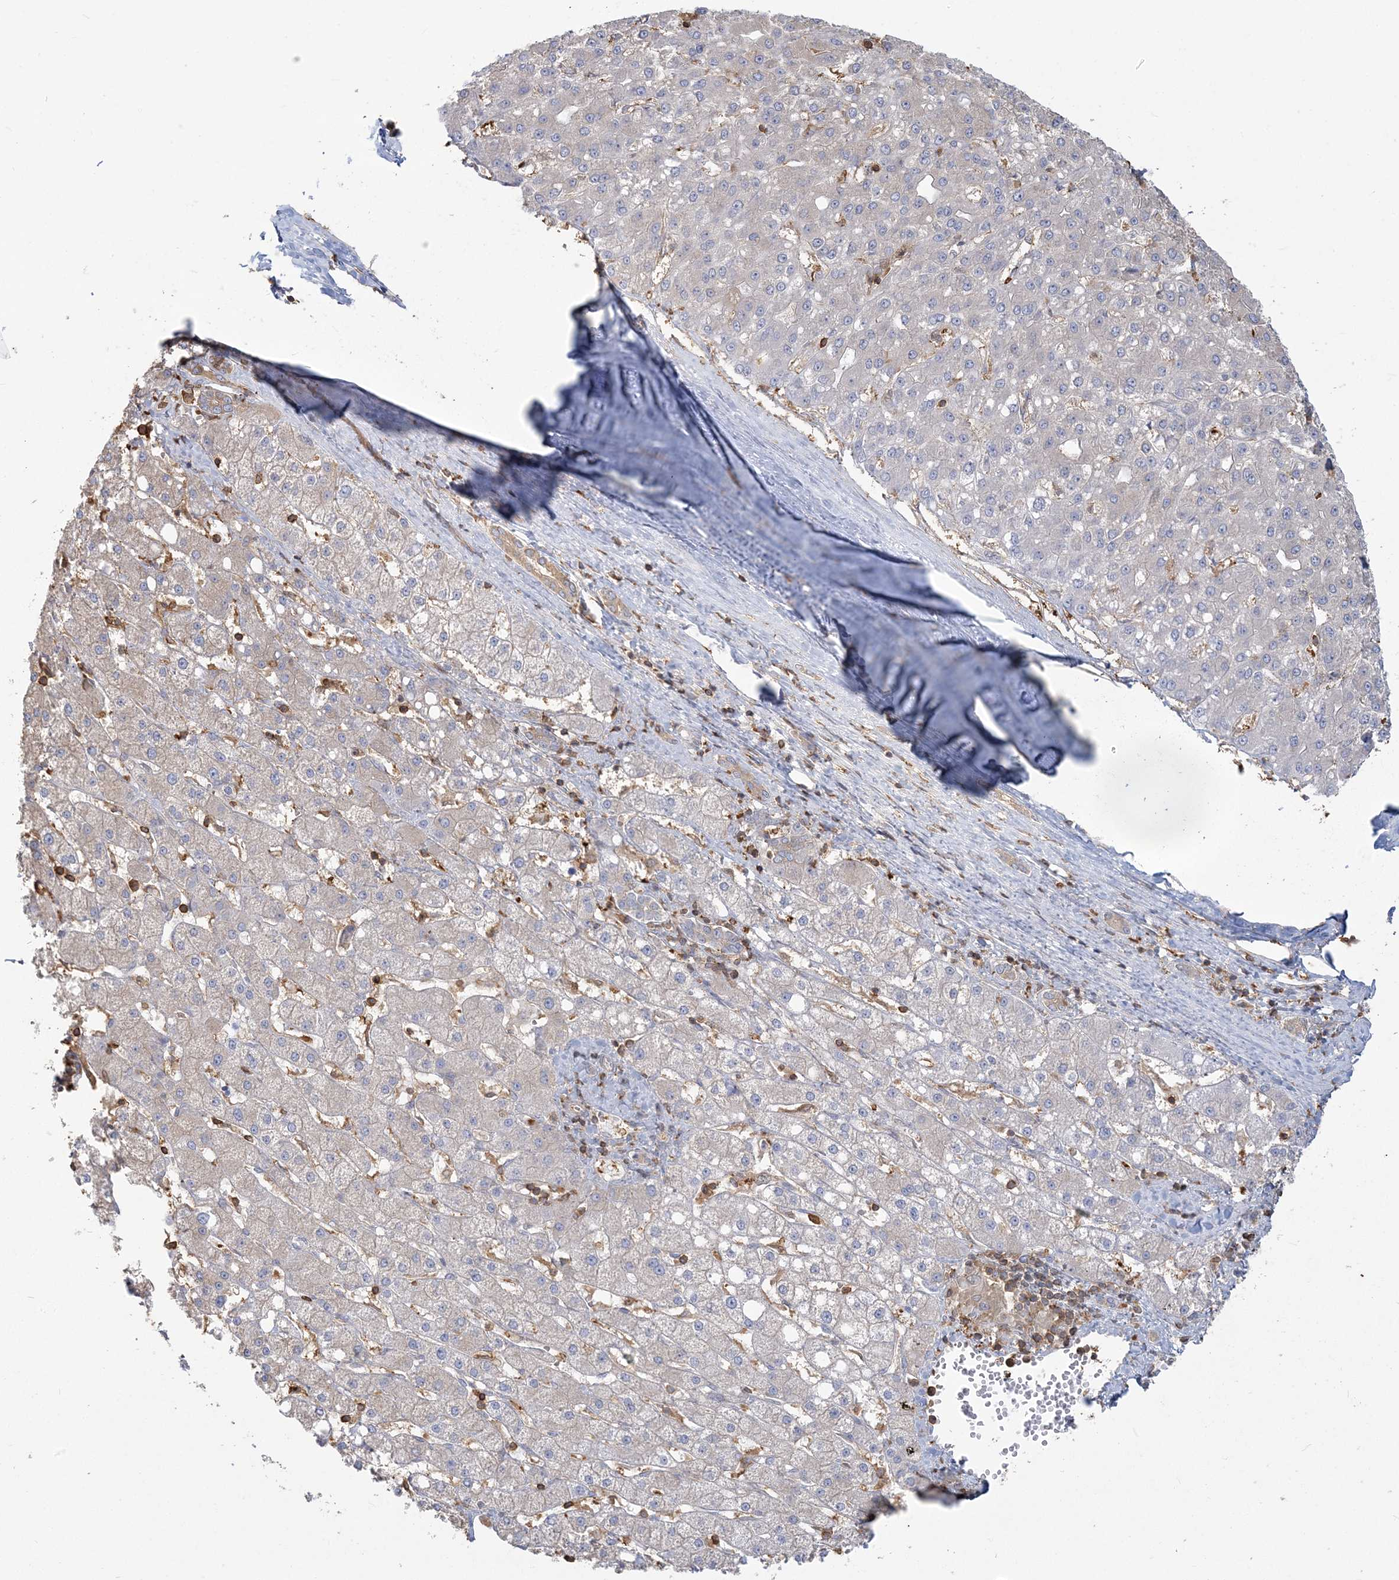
{"staining": {"intensity": "negative", "quantity": "none", "location": "none"}, "tissue": "liver cancer", "cell_type": "Tumor cells", "image_type": "cancer", "snomed": [{"axis": "morphology", "description": "Carcinoma, Hepatocellular, NOS"}, {"axis": "topography", "description": "Liver"}], "caption": "High power microscopy image of an immunohistochemistry histopathology image of hepatocellular carcinoma (liver), revealing no significant positivity in tumor cells.", "gene": "ANKS1A", "patient": {"sex": "male", "age": 67}}